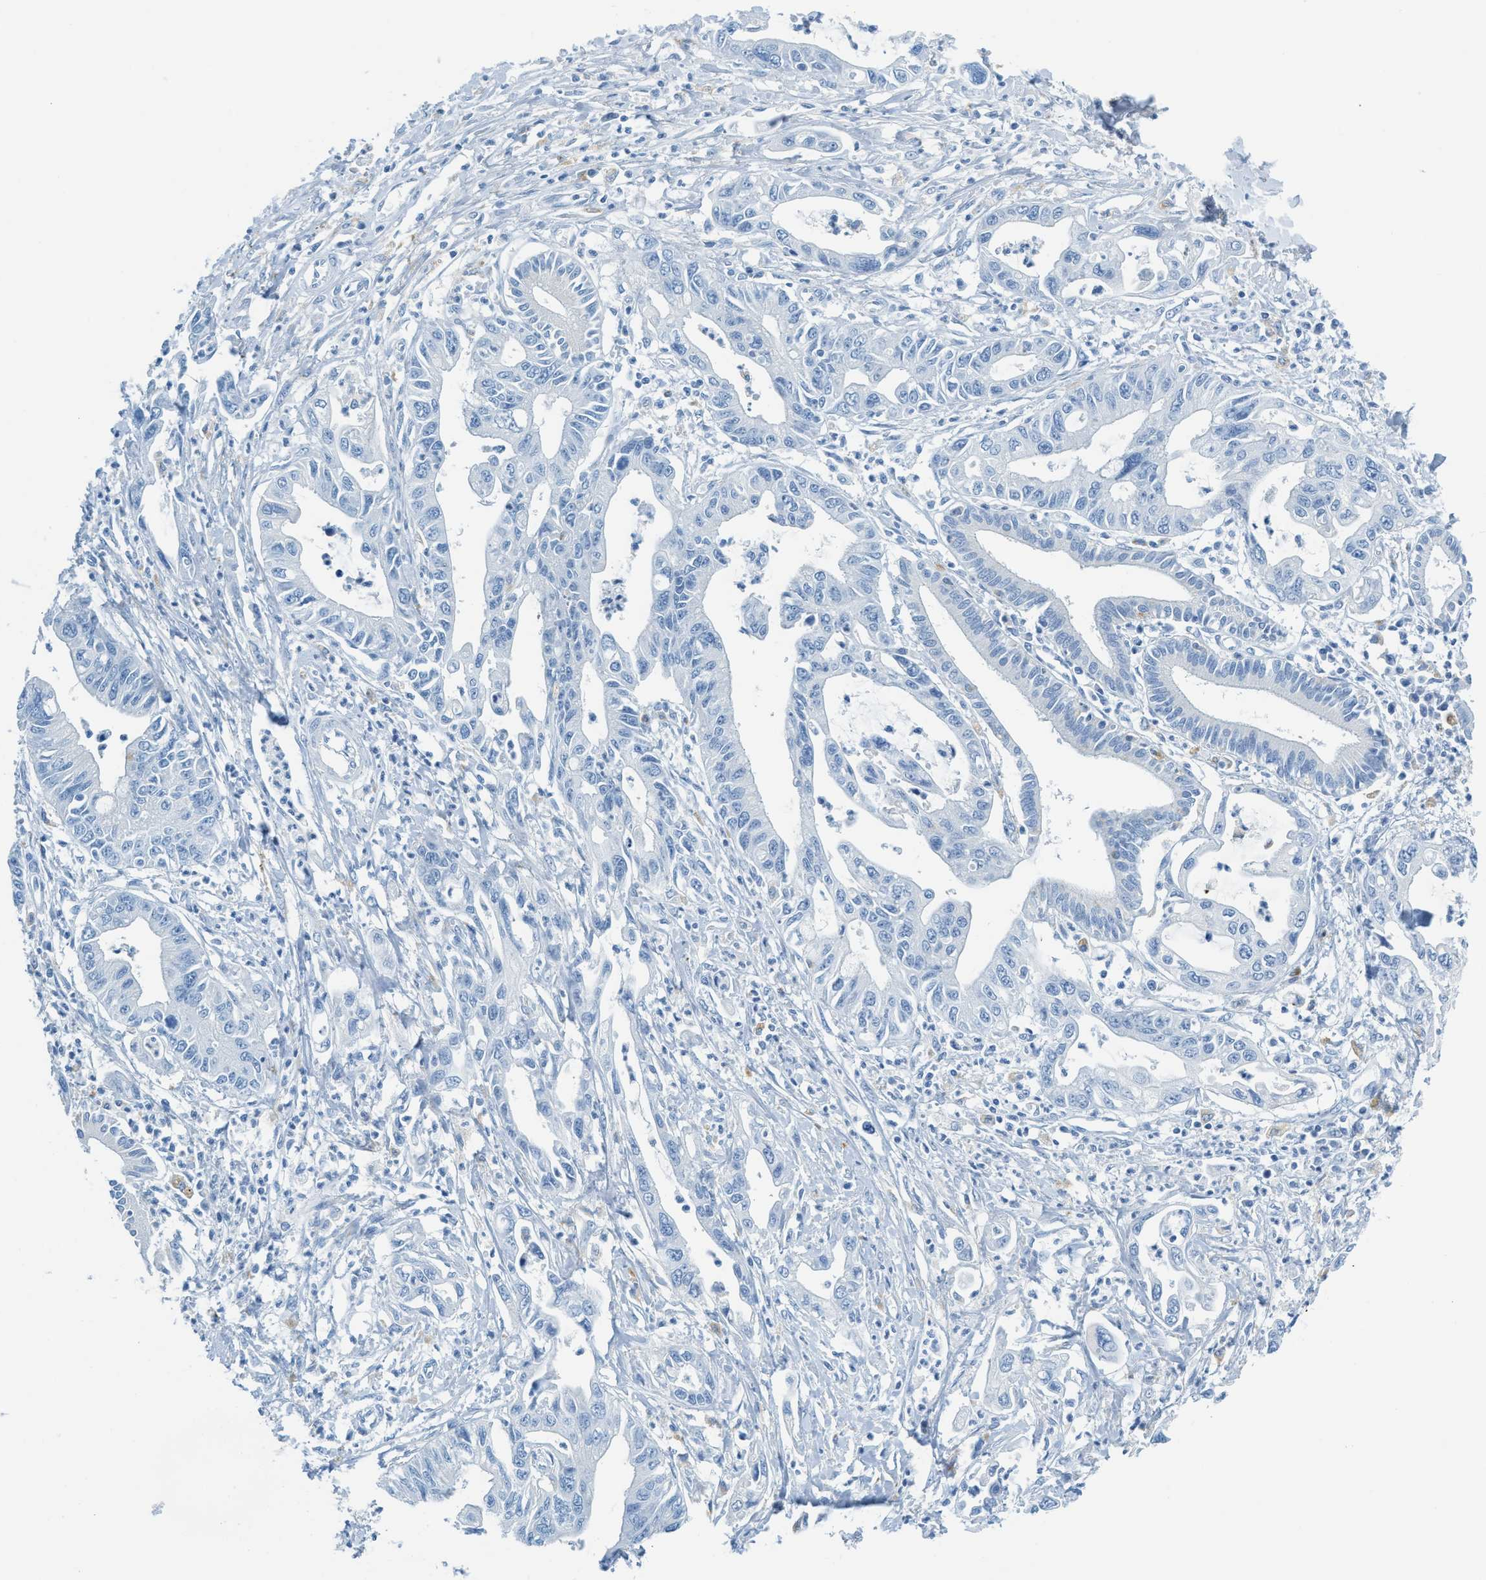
{"staining": {"intensity": "negative", "quantity": "none", "location": "none"}, "tissue": "pancreatic cancer", "cell_type": "Tumor cells", "image_type": "cancer", "snomed": [{"axis": "morphology", "description": "Adenocarcinoma, NOS"}, {"axis": "topography", "description": "Pancreas"}], "caption": "This image is of pancreatic cancer (adenocarcinoma) stained with IHC to label a protein in brown with the nuclei are counter-stained blue. There is no positivity in tumor cells.", "gene": "C21orf62", "patient": {"sex": "male", "age": 56}}